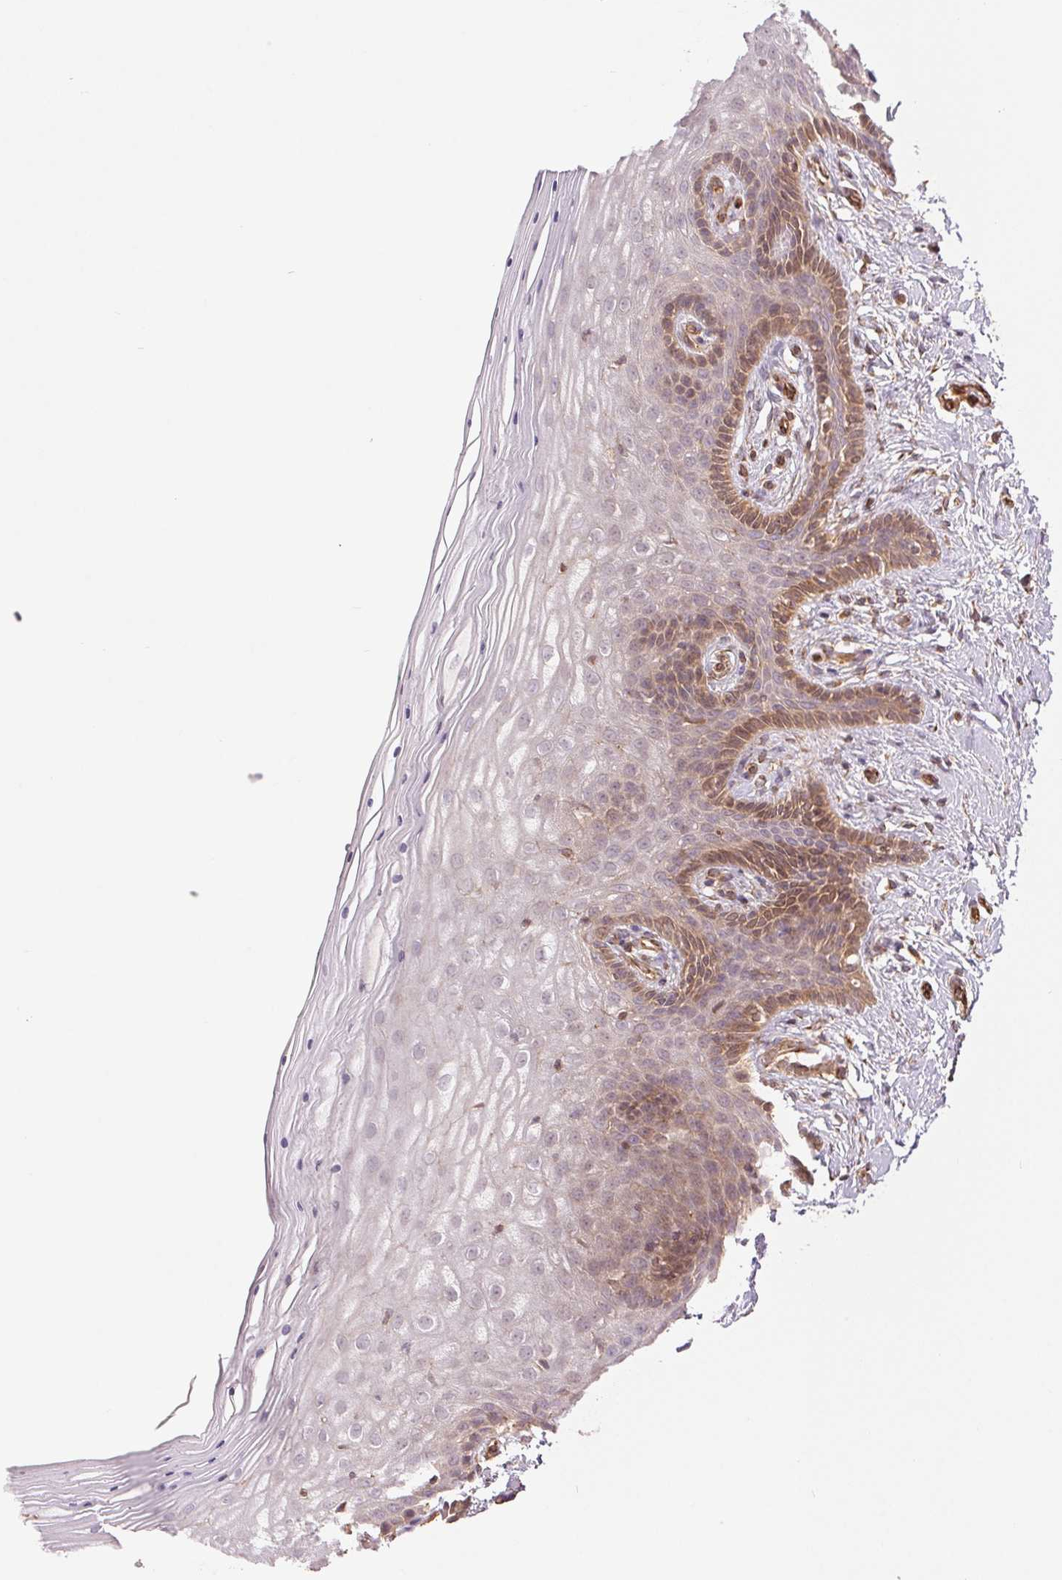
{"staining": {"intensity": "moderate", "quantity": "<25%", "location": "cytoplasmic/membranous"}, "tissue": "vagina", "cell_type": "Squamous epithelial cells", "image_type": "normal", "snomed": [{"axis": "morphology", "description": "Normal tissue, NOS"}, {"axis": "topography", "description": "Vagina"}], "caption": "About <25% of squamous epithelial cells in normal vagina demonstrate moderate cytoplasmic/membranous protein expression as visualized by brown immunohistochemical staining.", "gene": "STARD7", "patient": {"sex": "female", "age": 45}}